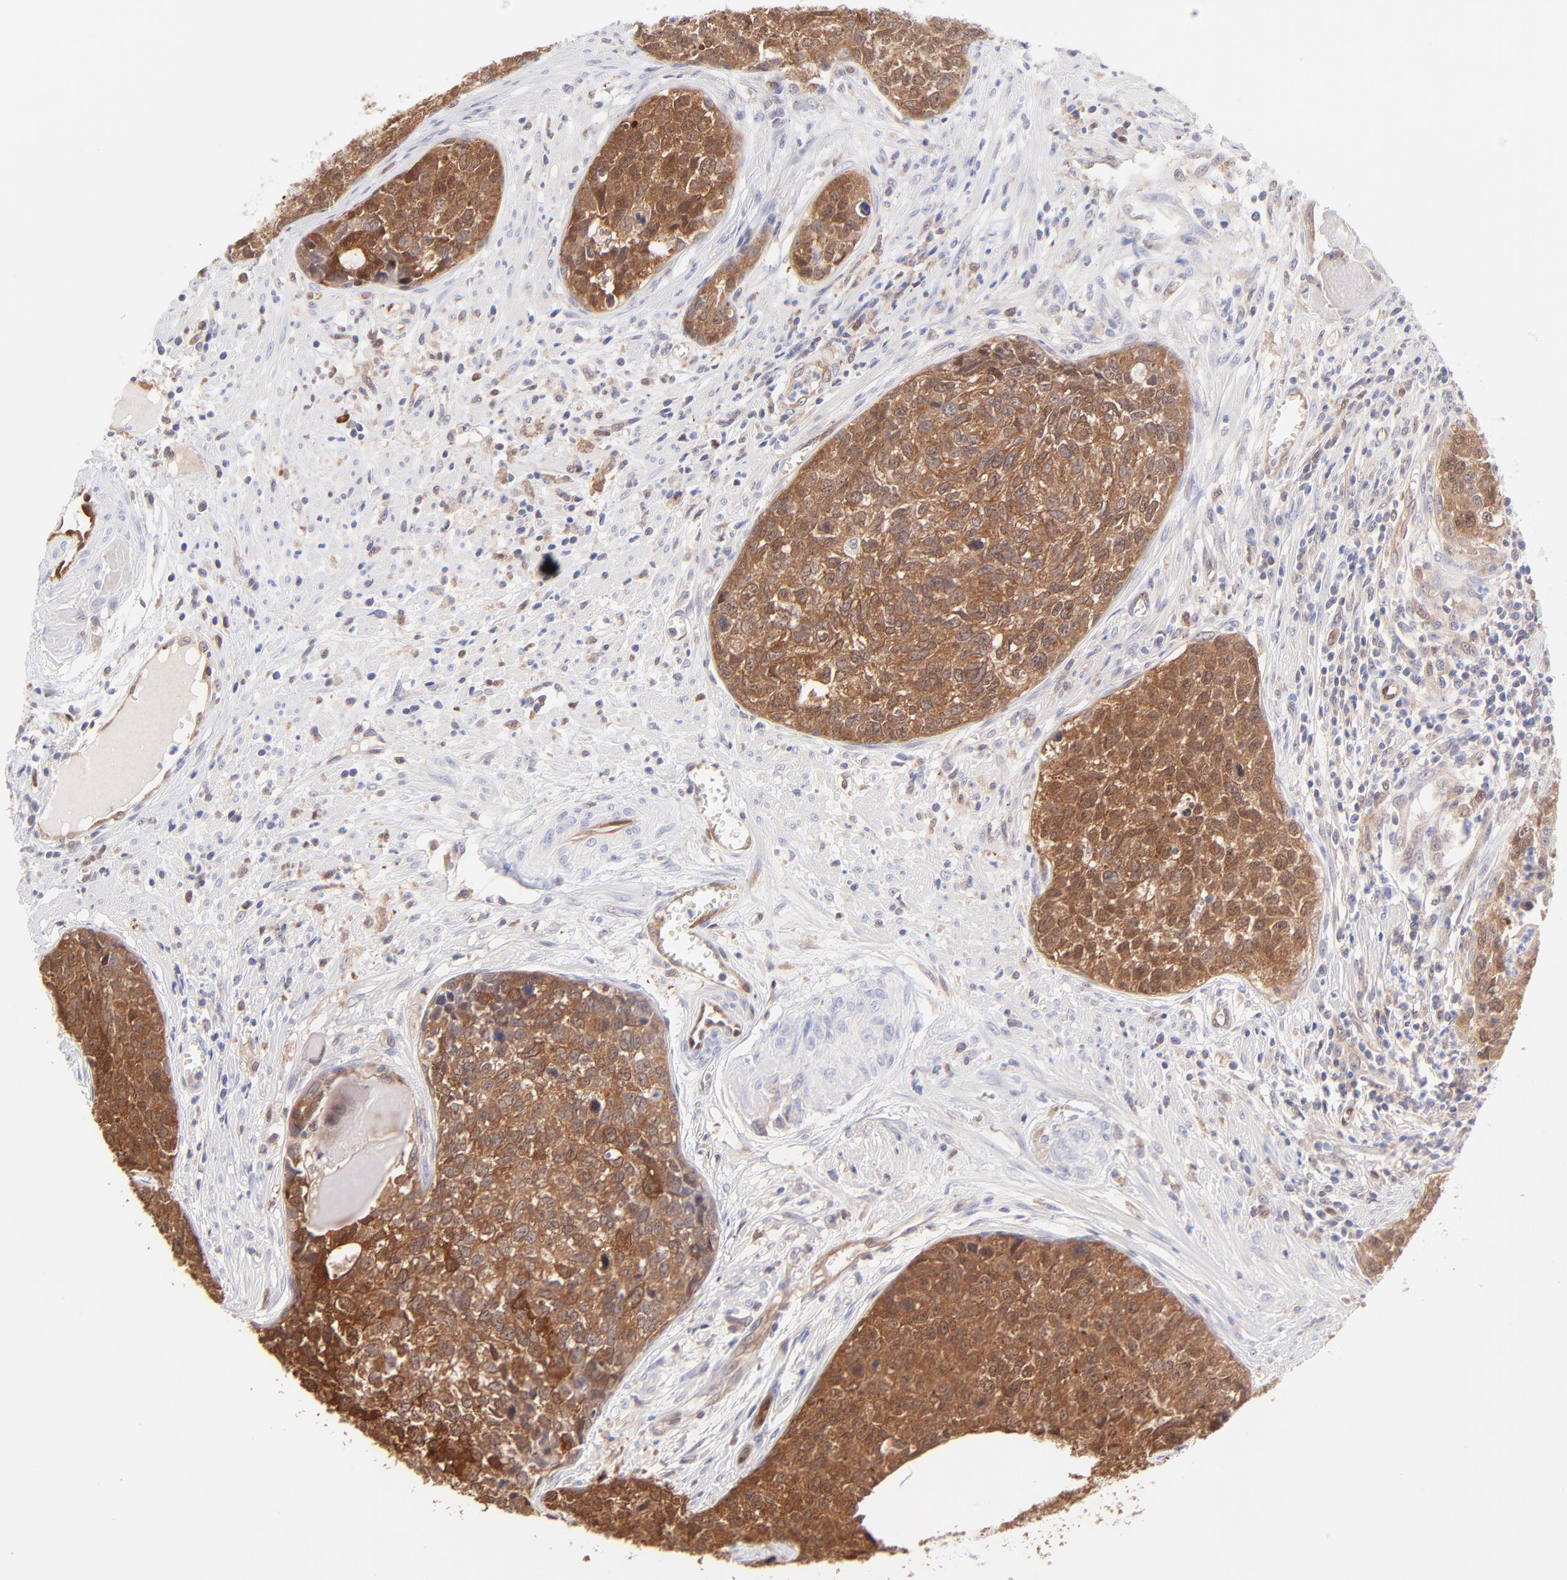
{"staining": {"intensity": "moderate", "quantity": ">75%", "location": "cytoplasmic/membranous"}, "tissue": "urothelial cancer", "cell_type": "Tumor cells", "image_type": "cancer", "snomed": [{"axis": "morphology", "description": "Urothelial carcinoma, High grade"}, {"axis": "topography", "description": "Urinary bladder"}], "caption": "Immunohistochemistry histopathology image of neoplastic tissue: human high-grade urothelial carcinoma stained using immunohistochemistry (IHC) shows medium levels of moderate protein expression localized specifically in the cytoplasmic/membranous of tumor cells, appearing as a cytoplasmic/membranous brown color.", "gene": "HYAL1", "patient": {"sex": "male", "age": 81}}